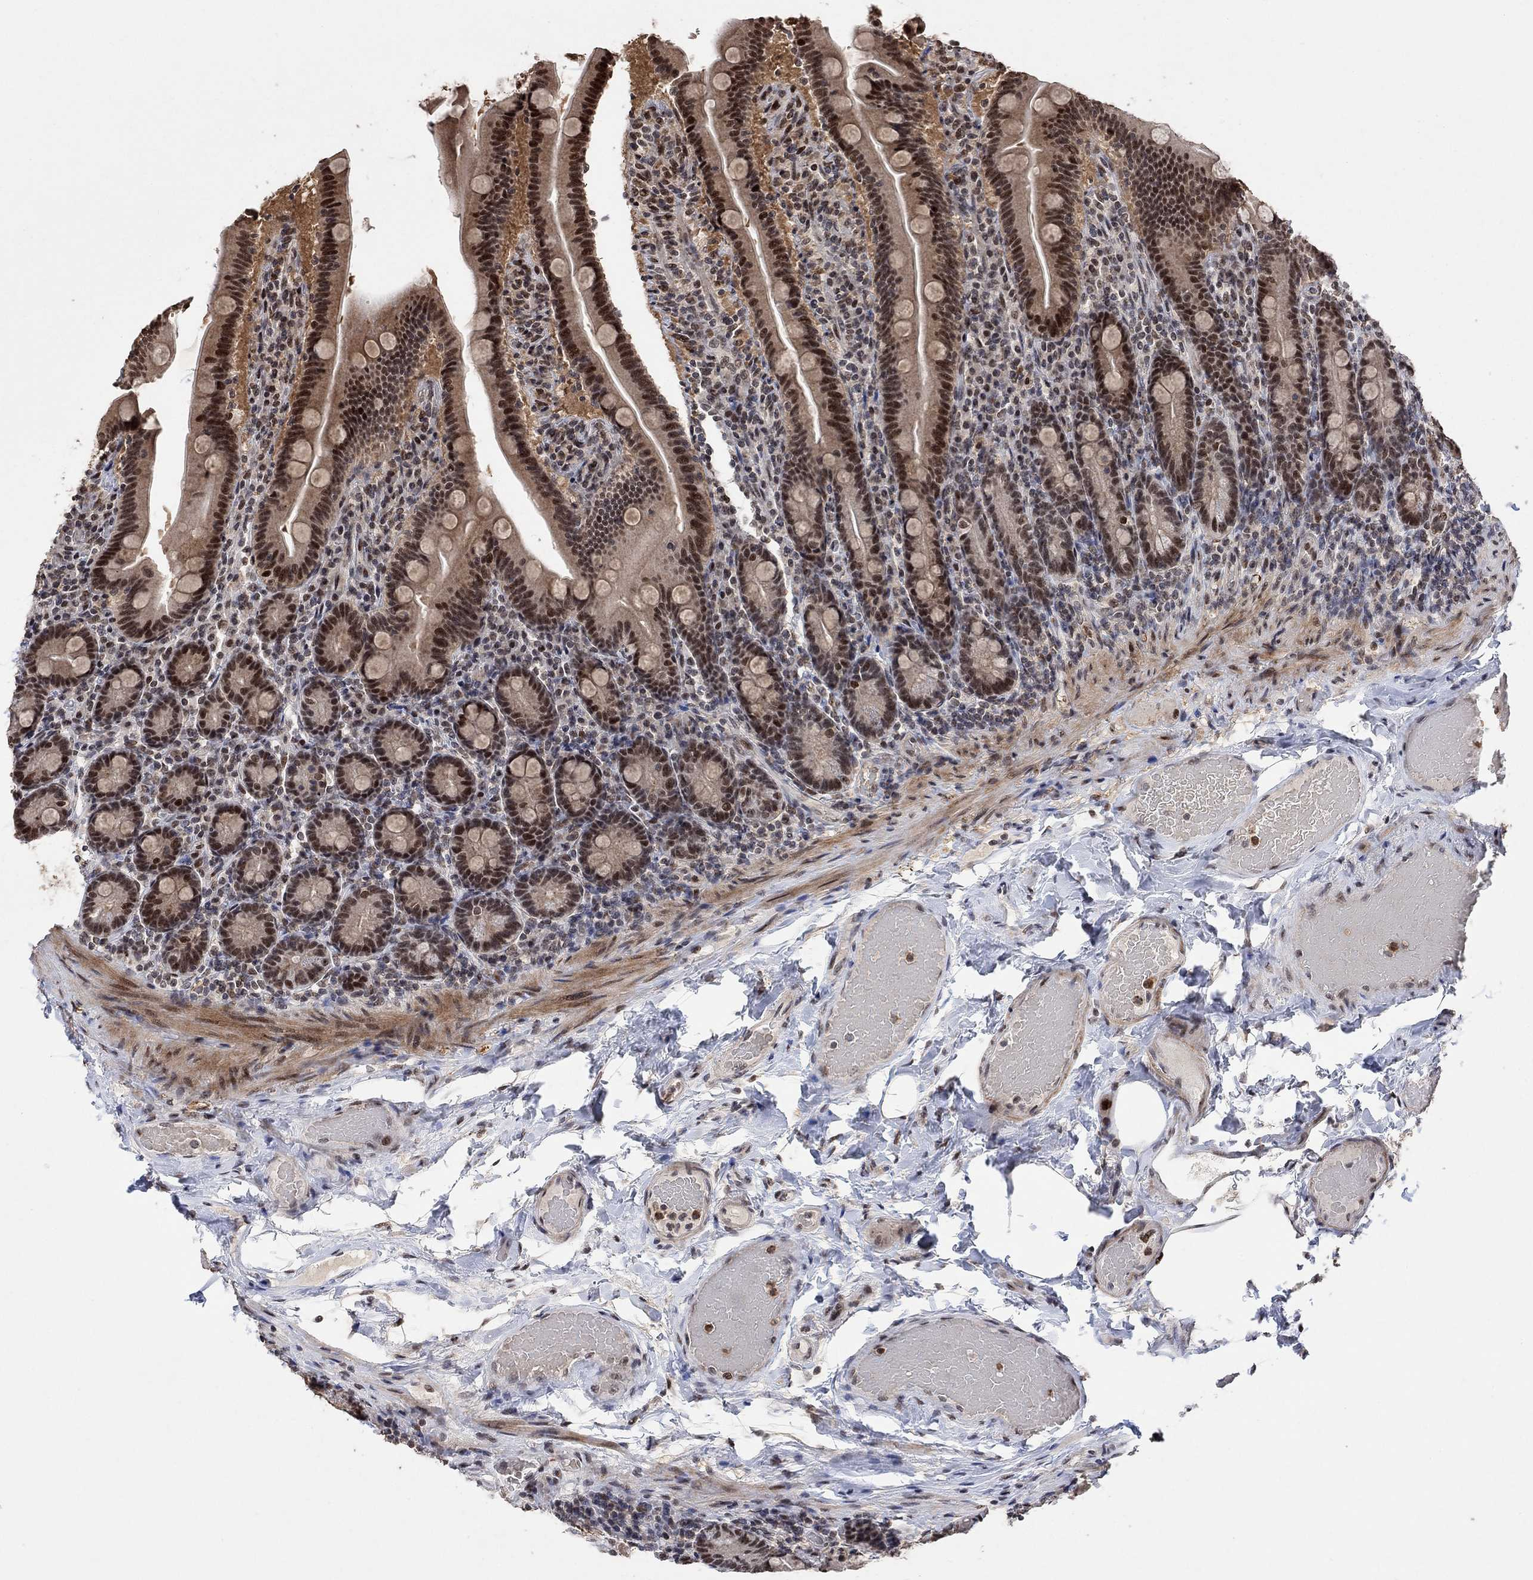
{"staining": {"intensity": "moderate", "quantity": ">75%", "location": "nuclear"}, "tissue": "small intestine", "cell_type": "Glandular cells", "image_type": "normal", "snomed": [{"axis": "morphology", "description": "Normal tissue, NOS"}, {"axis": "topography", "description": "Small intestine"}], "caption": "Immunohistochemistry of normal small intestine demonstrates medium levels of moderate nuclear positivity in about >75% of glandular cells.", "gene": "E4F1", "patient": {"sex": "male", "age": 66}}